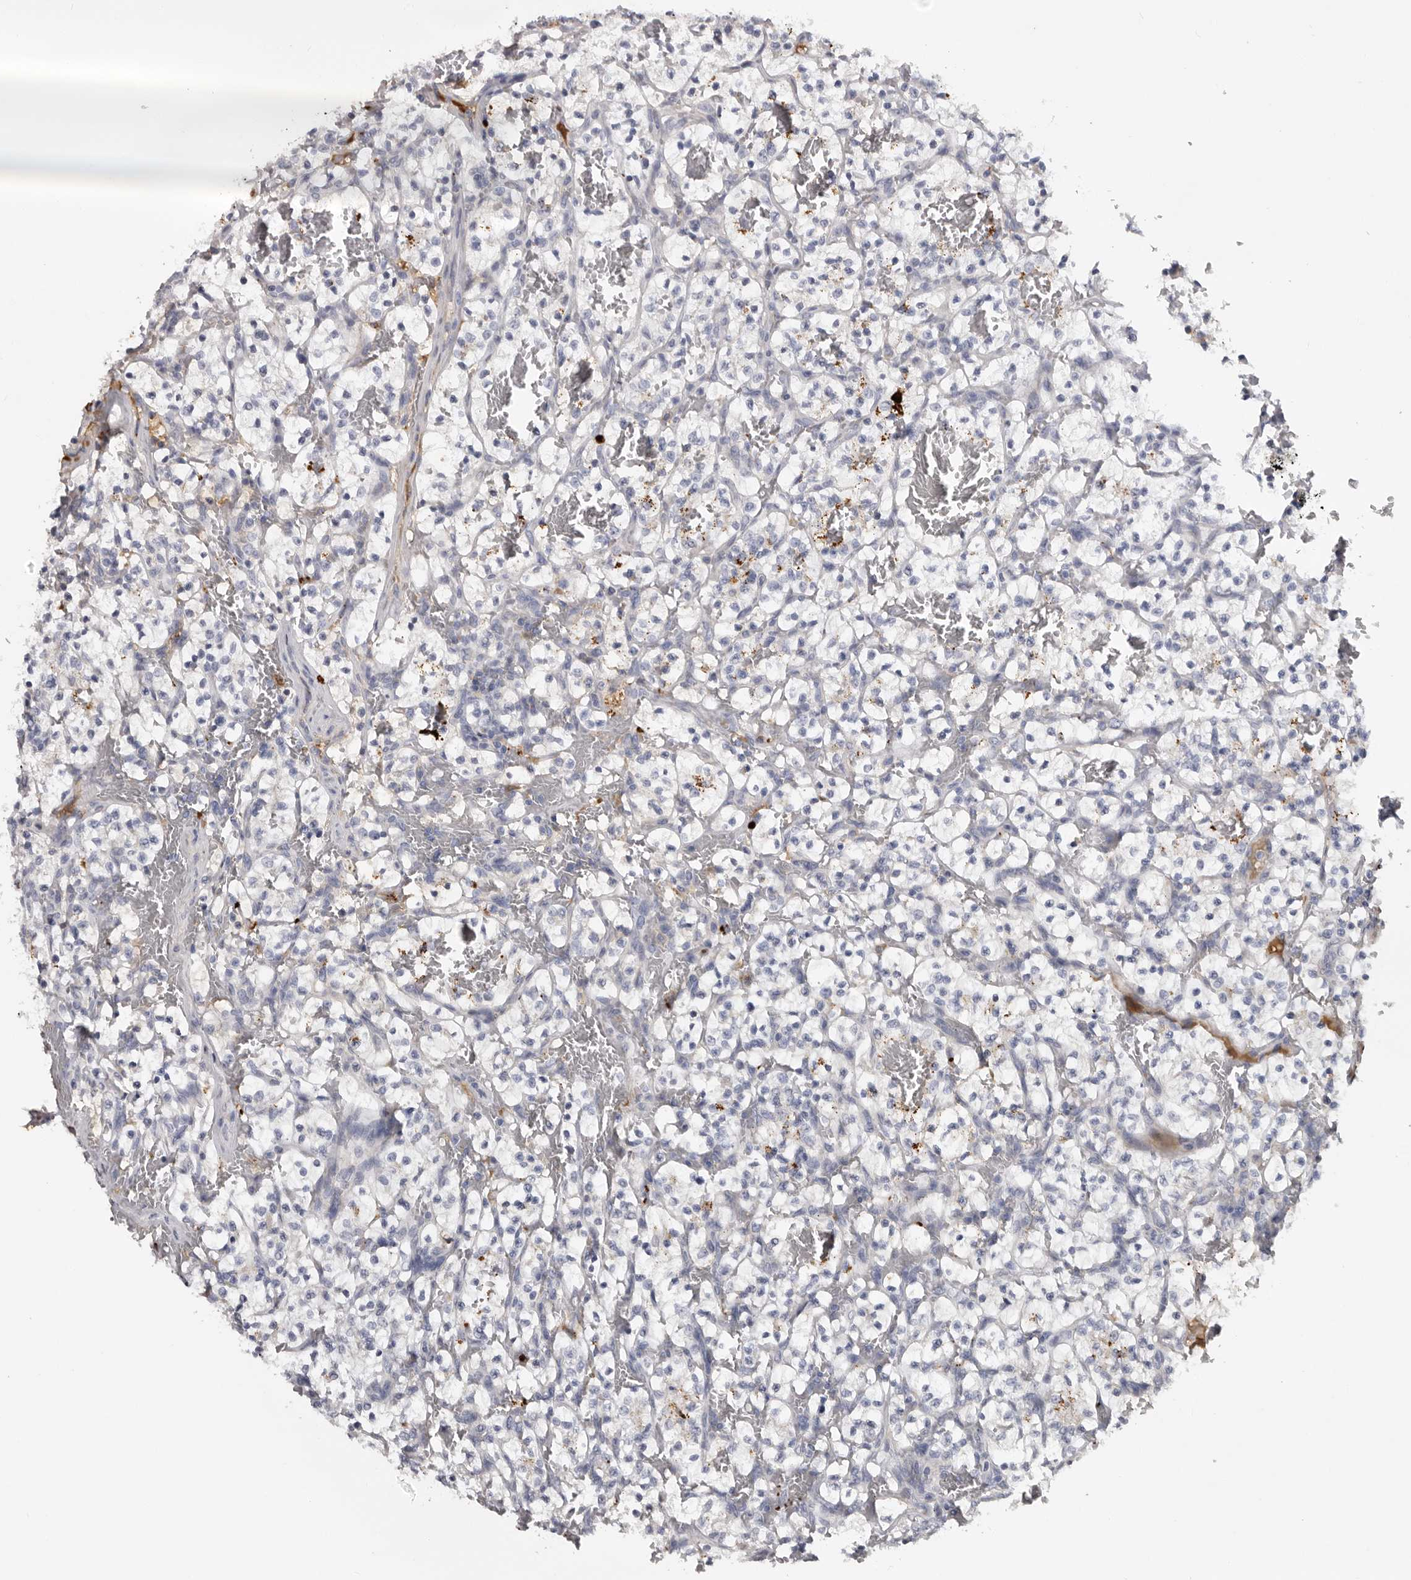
{"staining": {"intensity": "negative", "quantity": "none", "location": "none"}, "tissue": "renal cancer", "cell_type": "Tumor cells", "image_type": "cancer", "snomed": [{"axis": "morphology", "description": "Adenocarcinoma, NOS"}, {"axis": "topography", "description": "Kidney"}], "caption": "This is an immunohistochemistry (IHC) micrograph of human renal cancer (adenocarcinoma). There is no positivity in tumor cells.", "gene": "KLHL38", "patient": {"sex": "female", "age": 57}}